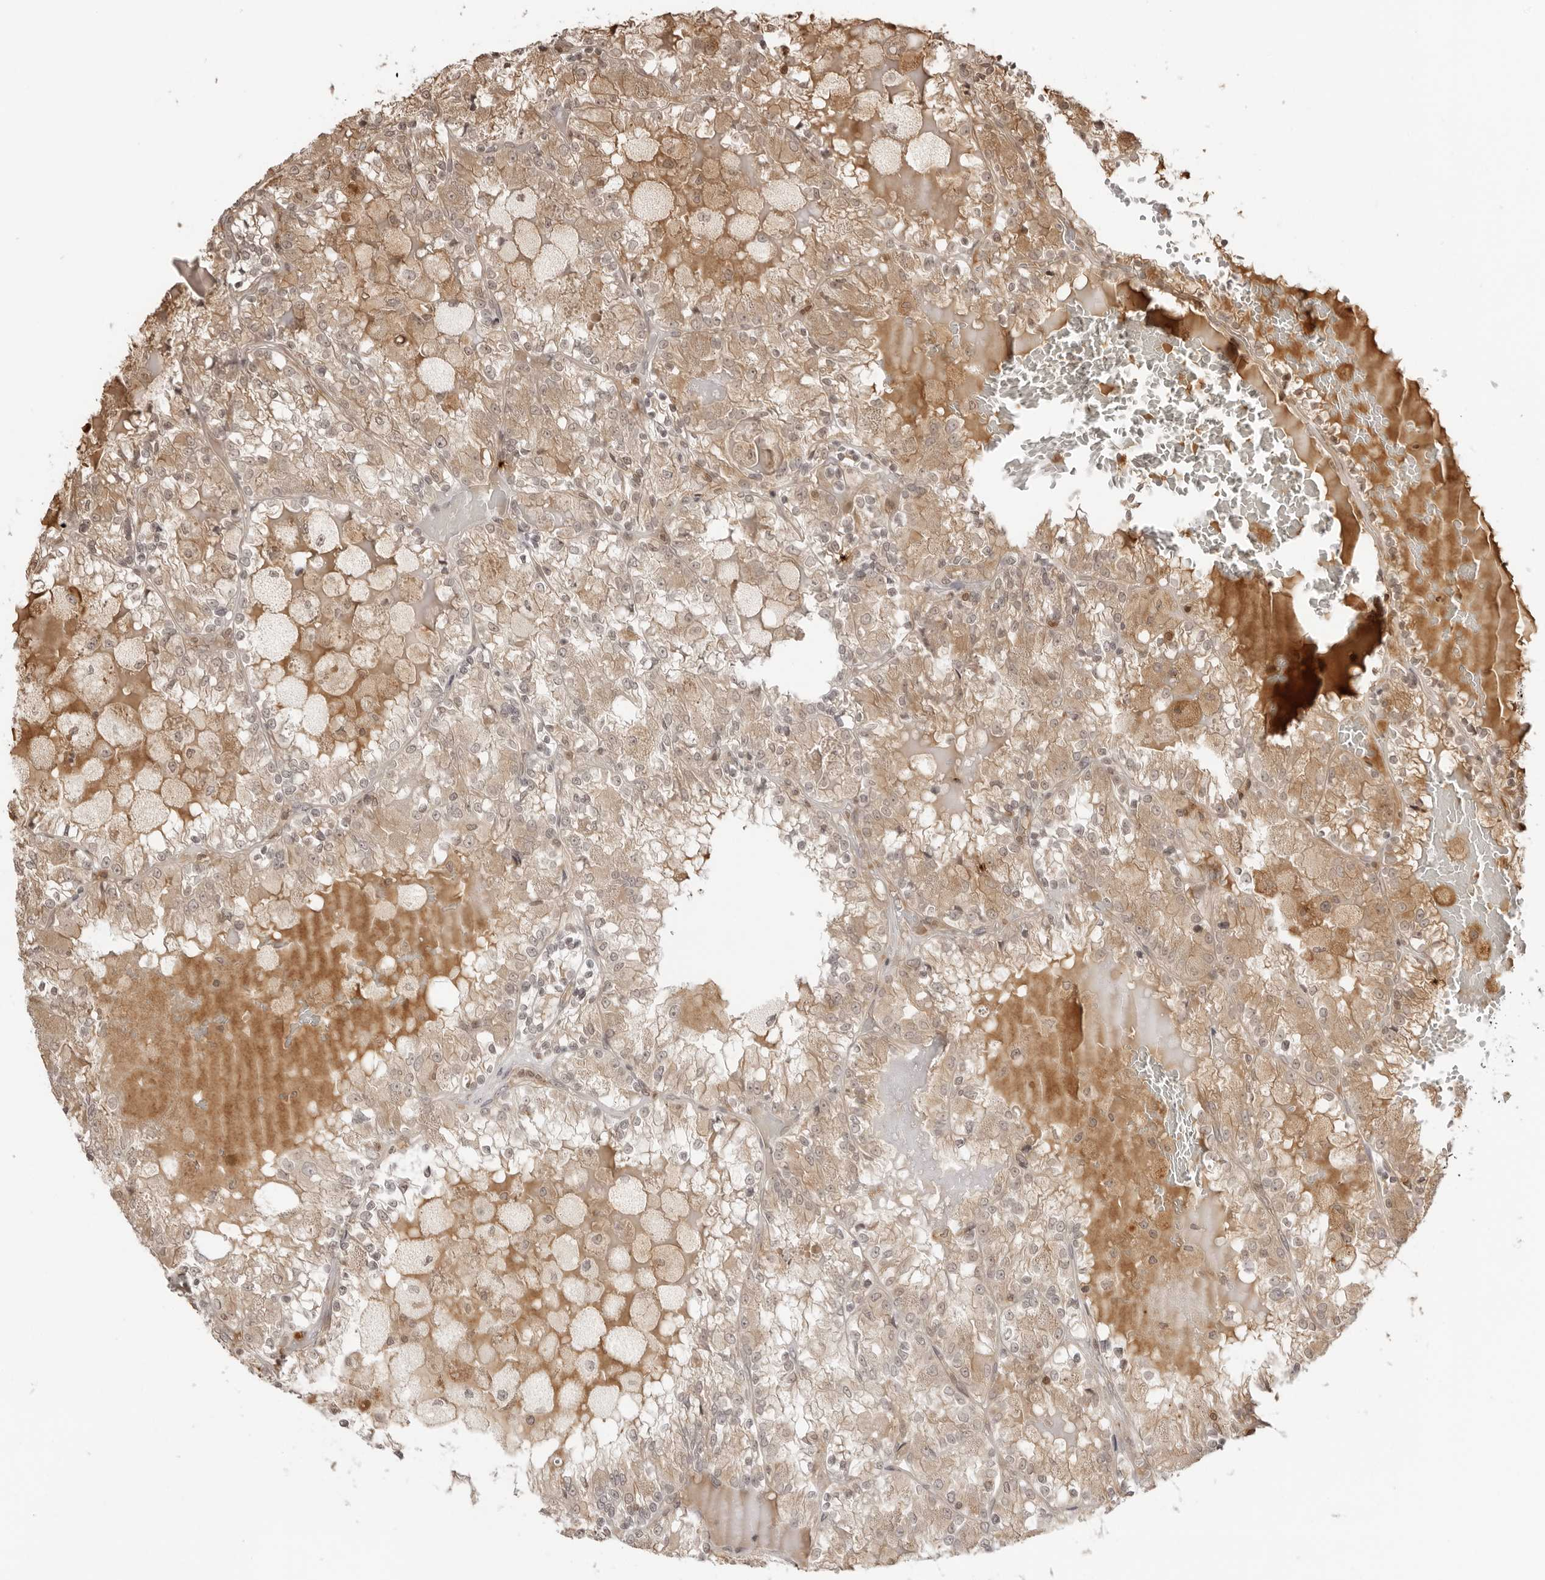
{"staining": {"intensity": "moderate", "quantity": "25%-75%", "location": "cytoplasmic/membranous,nuclear"}, "tissue": "renal cancer", "cell_type": "Tumor cells", "image_type": "cancer", "snomed": [{"axis": "morphology", "description": "Adenocarcinoma, NOS"}, {"axis": "topography", "description": "Kidney"}], "caption": "A brown stain highlights moderate cytoplasmic/membranous and nuclear positivity of a protein in human adenocarcinoma (renal) tumor cells.", "gene": "IKBKE", "patient": {"sex": "female", "age": 56}}